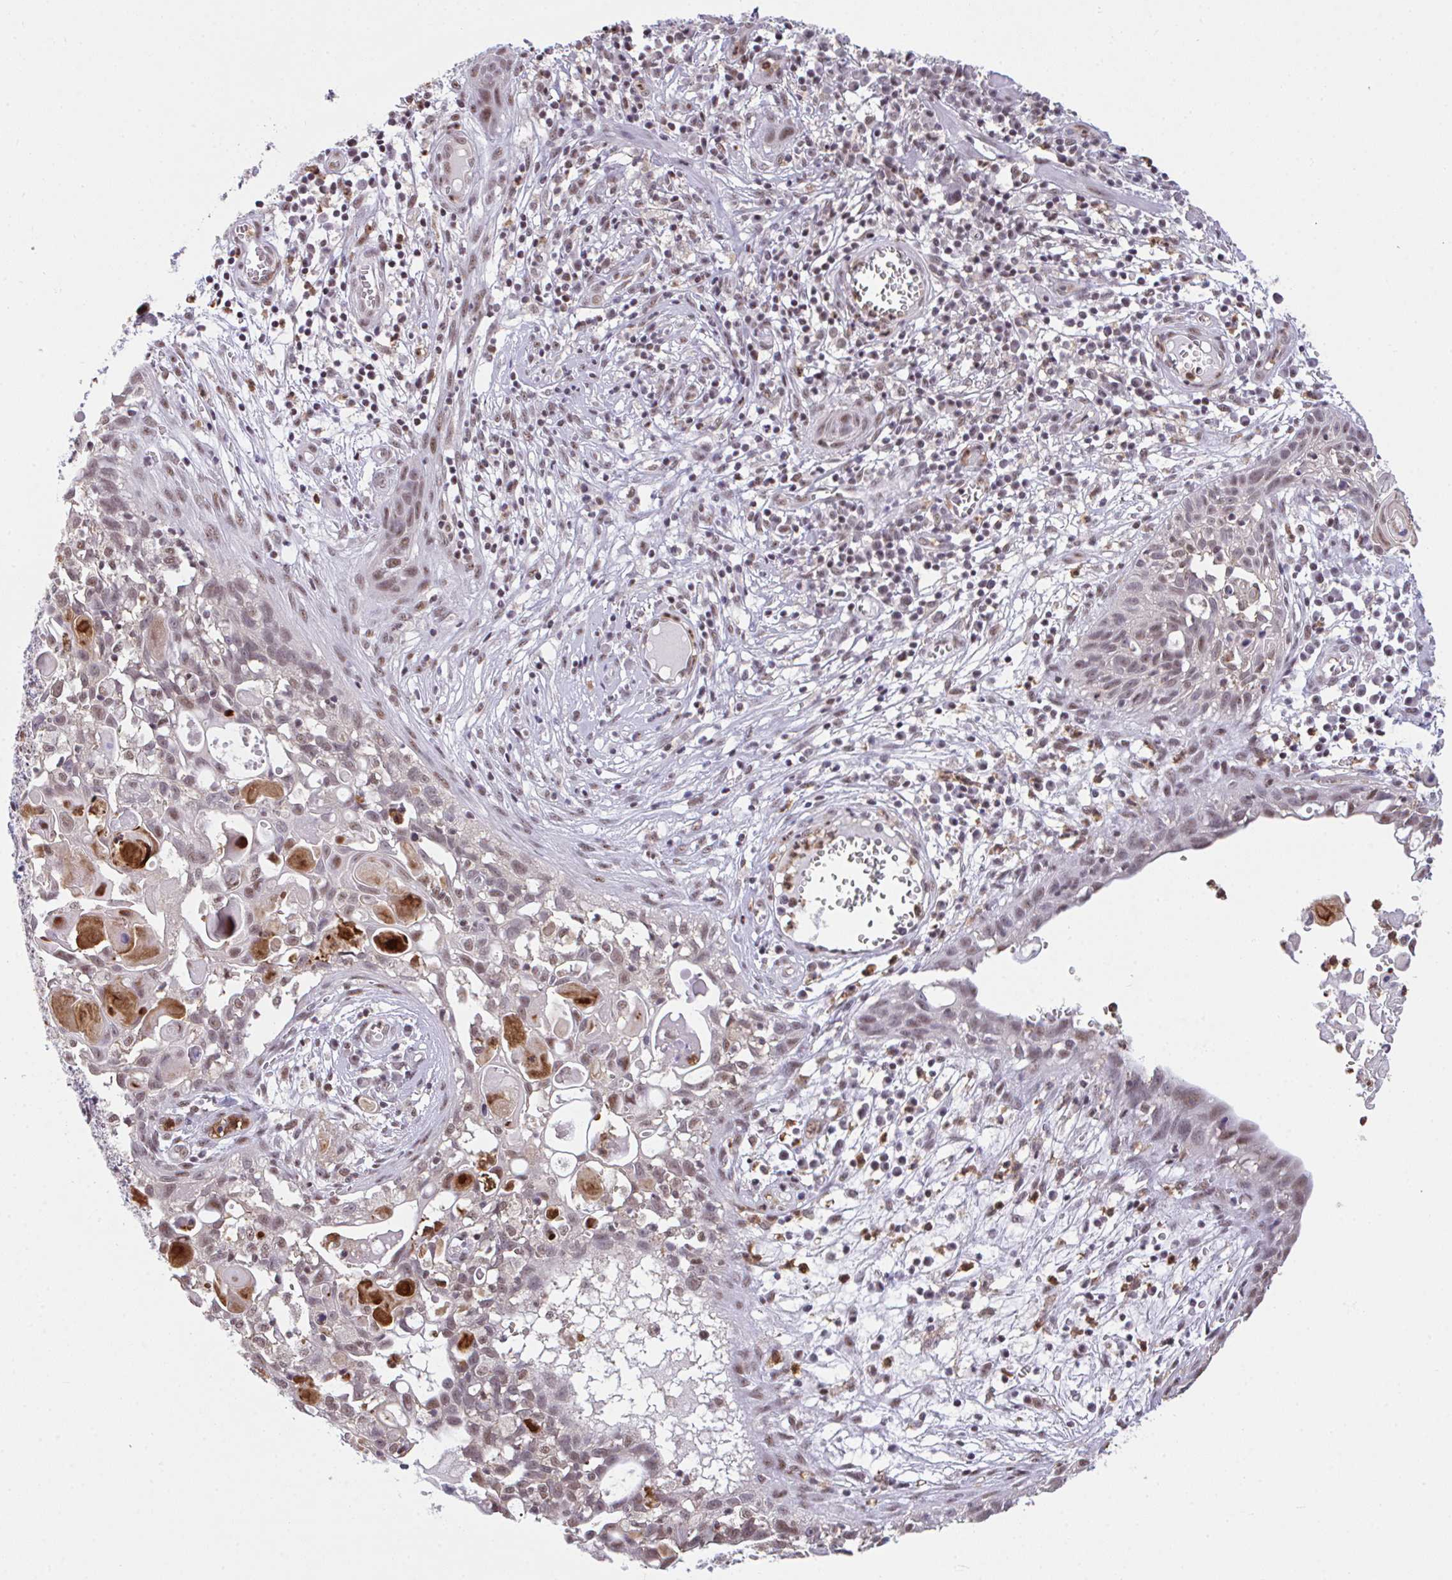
{"staining": {"intensity": "moderate", "quantity": ">75%", "location": "nuclear"}, "tissue": "skin cancer", "cell_type": "Tumor cells", "image_type": "cancer", "snomed": [{"axis": "morphology", "description": "Squamous cell carcinoma, NOS"}, {"axis": "topography", "description": "Skin"}, {"axis": "topography", "description": "Vulva"}], "caption": "High-power microscopy captured an immunohistochemistry (IHC) histopathology image of skin cancer (squamous cell carcinoma), revealing moderate nuclear expression in about >75% of tumor cells.", "gene": "OR6K3", "patient": {"sex": "female", "age": 83}}